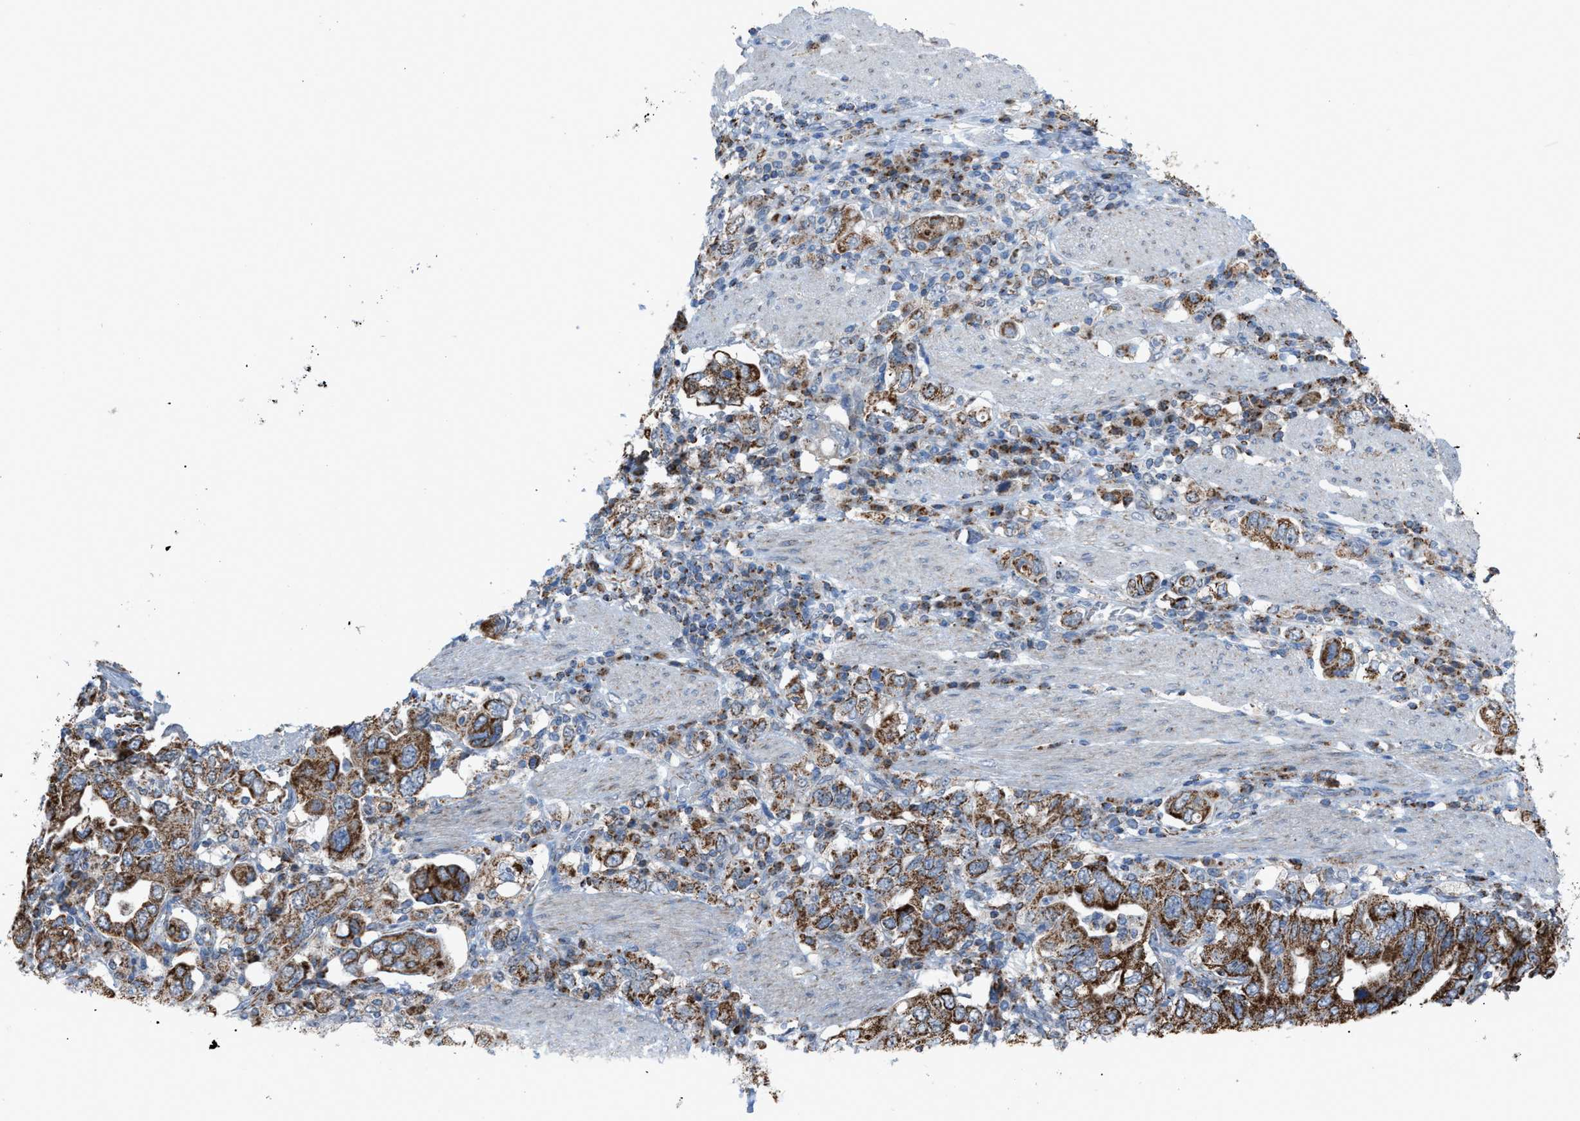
{"staining": {"intensity": "strong", "quantity": ">75%", "location": "cytoplasmic/membranous"}, "tissue": "stomach cancer", "cell_type": "Tumor cells", "image_type": "cancer", "snomed": [{"axis": "morphology", "description": "Adenocarcinoma, NOS"}, {"axis": "topography", "description": "Stomach, upper"}], "caption": "Immunohistochemistry of human stomach cancer shows high levels of strong cytoplasmic/membranous expression in approximately >75% of tumor cells.", "gene": "SRM", "patient": {"sex": "male", "age": 62}}